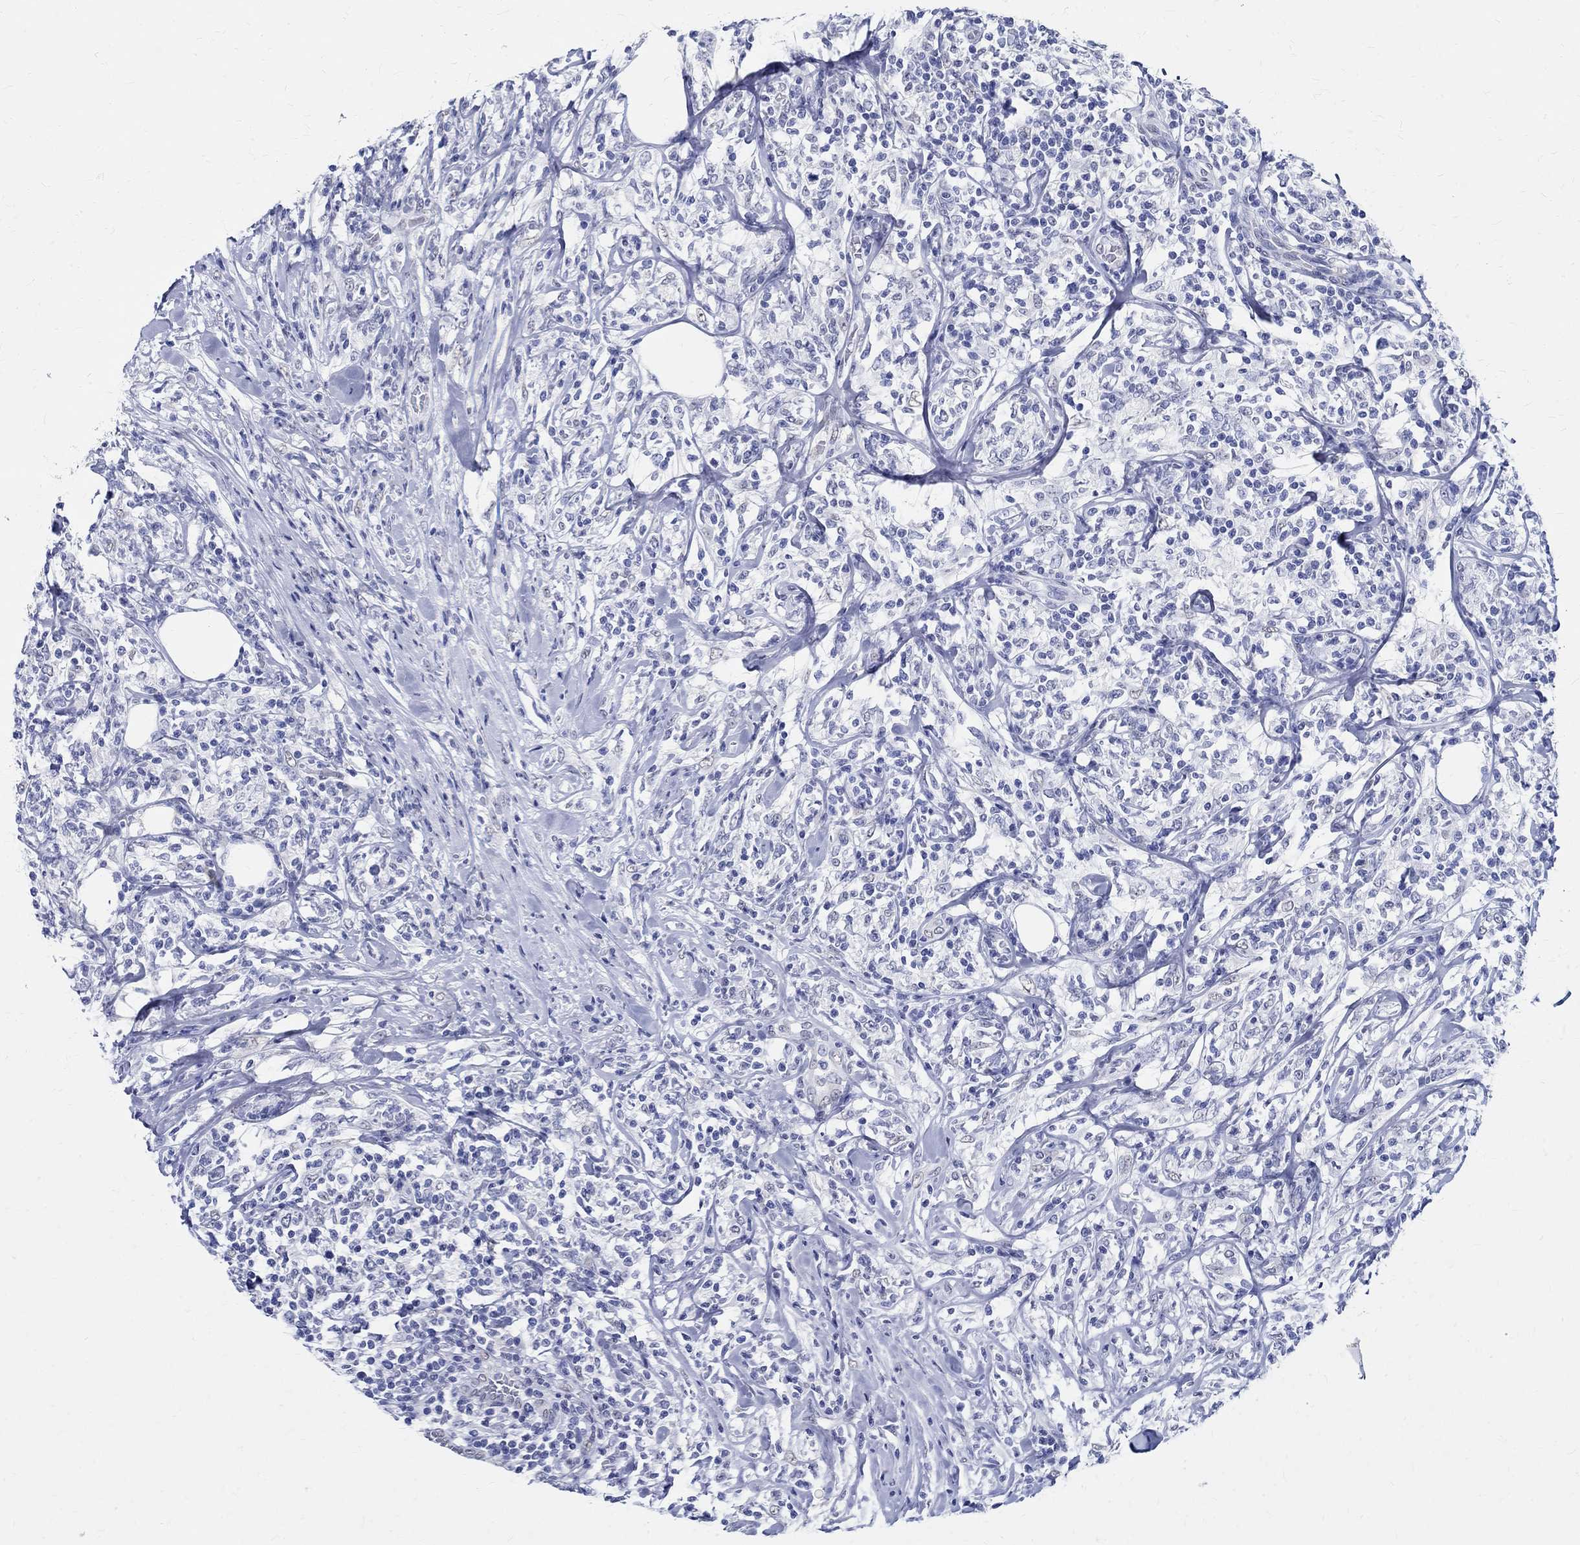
{"staining": {"intensity": "negative", "quantity": "none", "location": "none"}, "tissue": "lymphoma", "cell_type": "Tumor cells", "image_type": "cancer", "snomed": [{"axis": "morphology", "description": "Malignant lymphoma, non-Hodgkin's type, High grade"}, {"axis": "topography", "description": "Lymph node"}], "caption": "A micrograph of high-grade malignant lymphoma, non-Hodgkin's type stained for a protein reveals no brown staining in tumor cells. (Brightfield microscopy of DAB immunohistochemistry at high magnification).", "gene": "TSPAN16", "patient": {"sex": "female", "age": 84}}